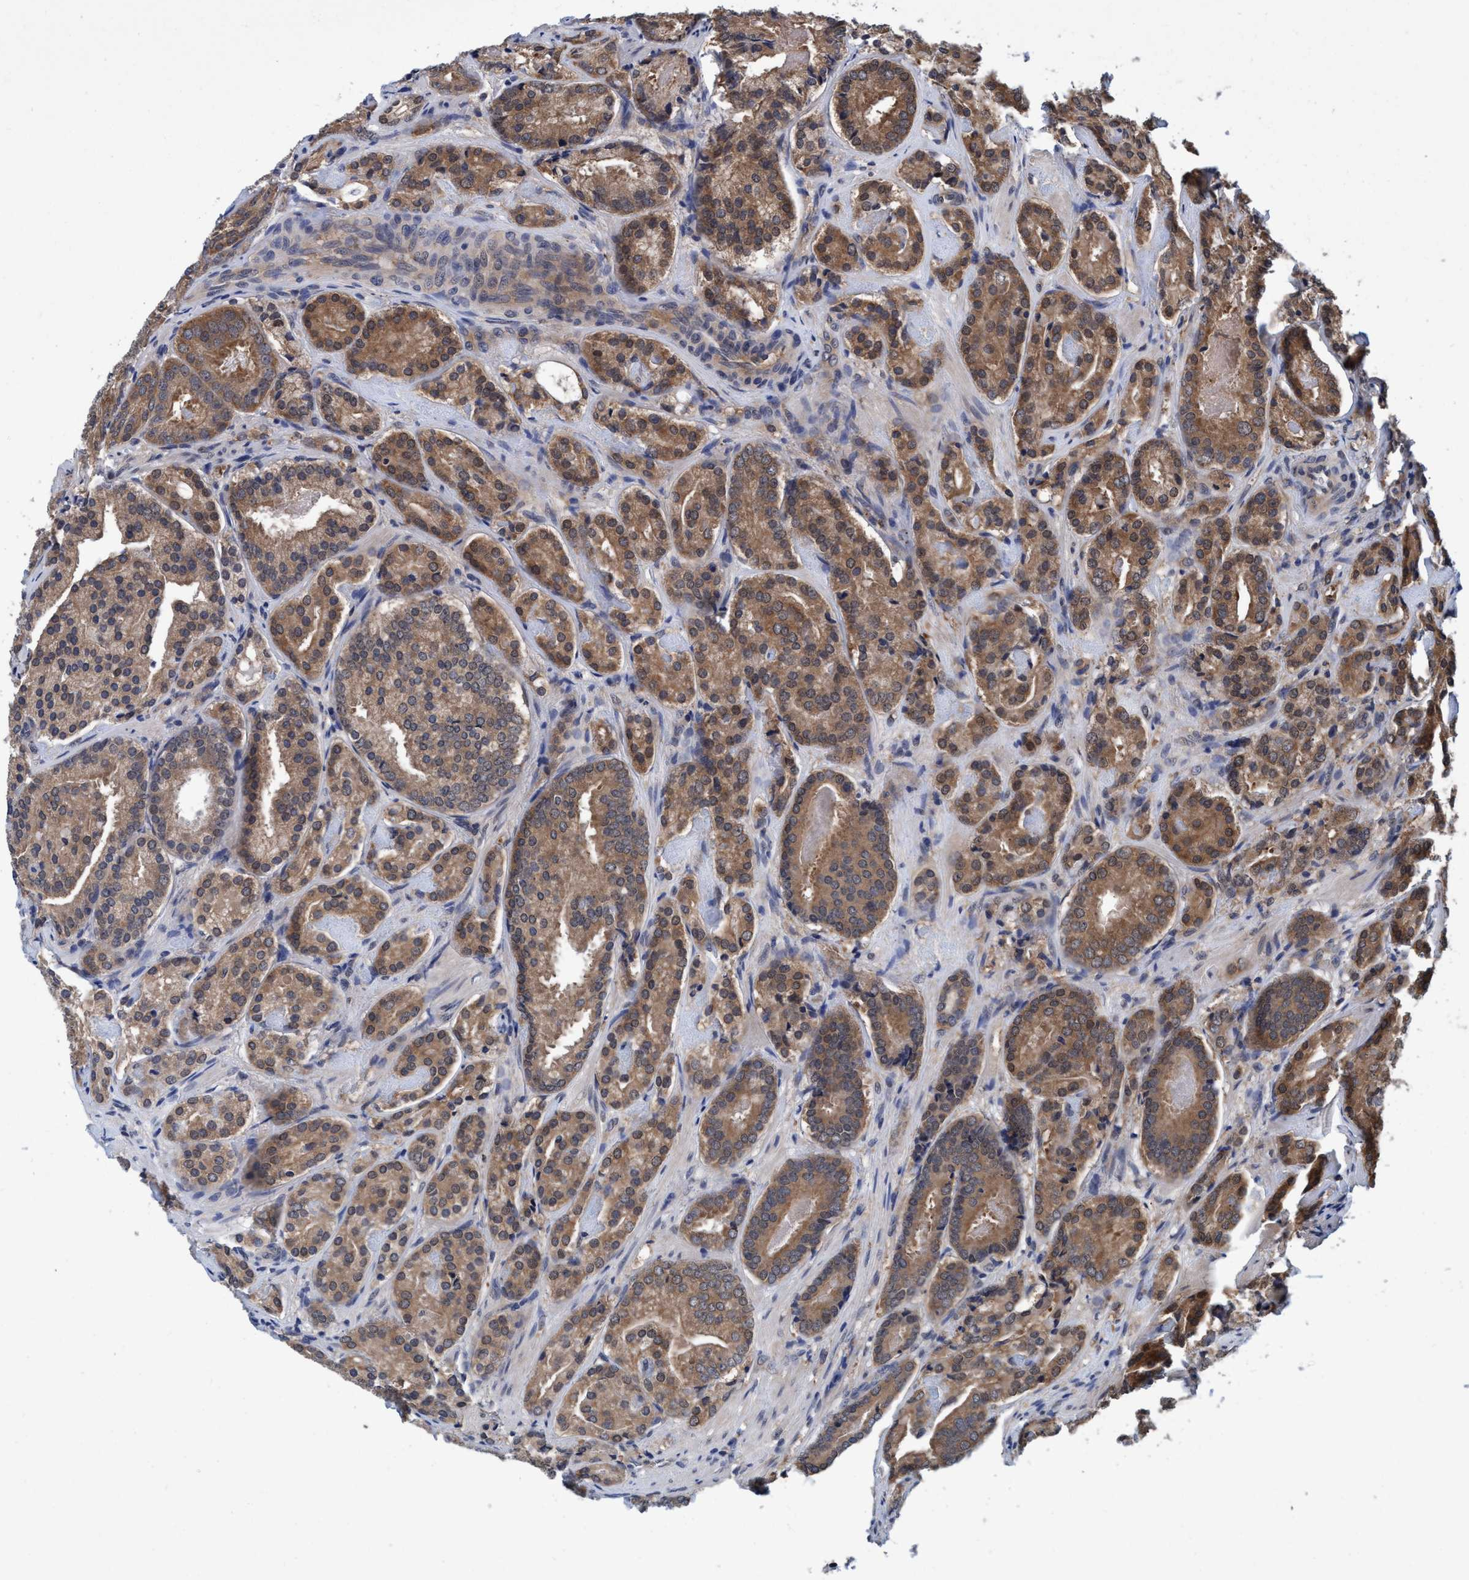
{"staining": {"intensity": "moderate", "quantity": ">75%", "location": "cytoplasmic/membranous"}, "tissue": "prostate cancer", "cell_type": "Tumor cells", "image_type": "cancer", "snomed": [{"axis": "morphology", "description": "Adenocarcinoma, Low grade"}, {"axis": "topography", "description": "Prostate"}], "caption": "About >75% of tumor cells in prostate cancer (adenocarcinoma (low-grade)) demonstrate moderate cytoplasmic/membranous protein positivity as visualized by brown immunohistochemical staining.", "gene": "PSMD12", "patient": {"sex": "male", "age": 69}}